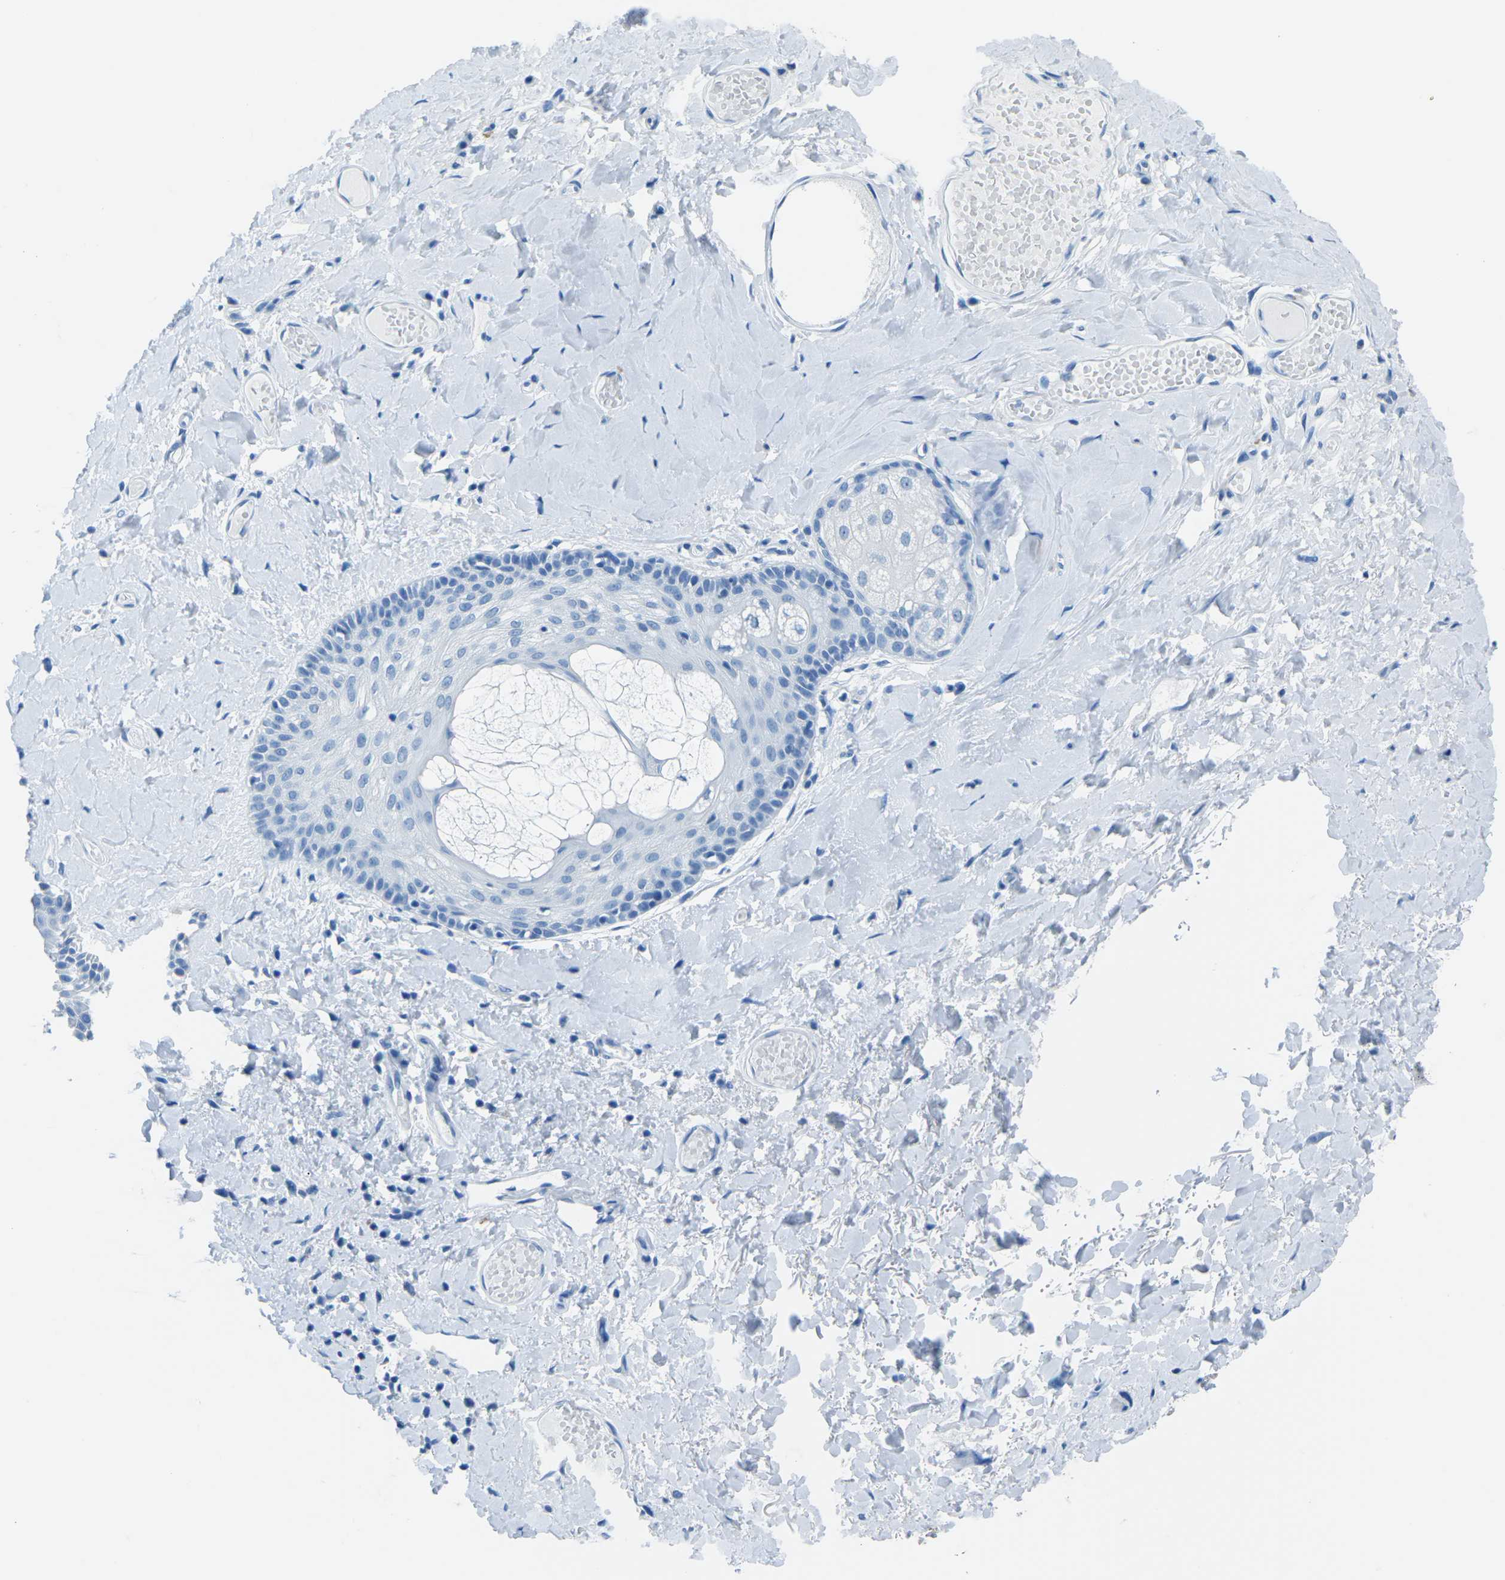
{"staining": {"intensity": "weak", "quantity": "<25%", "location": "cytoplasmic/membranous"}, "tissue": "skin", "cell_type": "Epidermal cells", "image_type": "normal", "snomed": [{"axis": "morphology", "description": "Normal tissue, NOS"}, {"axis": "topography", "description": "Anal"}], "caption": "A high-resolution histopathology image shows immunohistochemistry staining of benign skin, which exhibits no significant staining in epidermal cells.", "gene": "MYH8", "patient": {"sex": "male", "age": 69}}